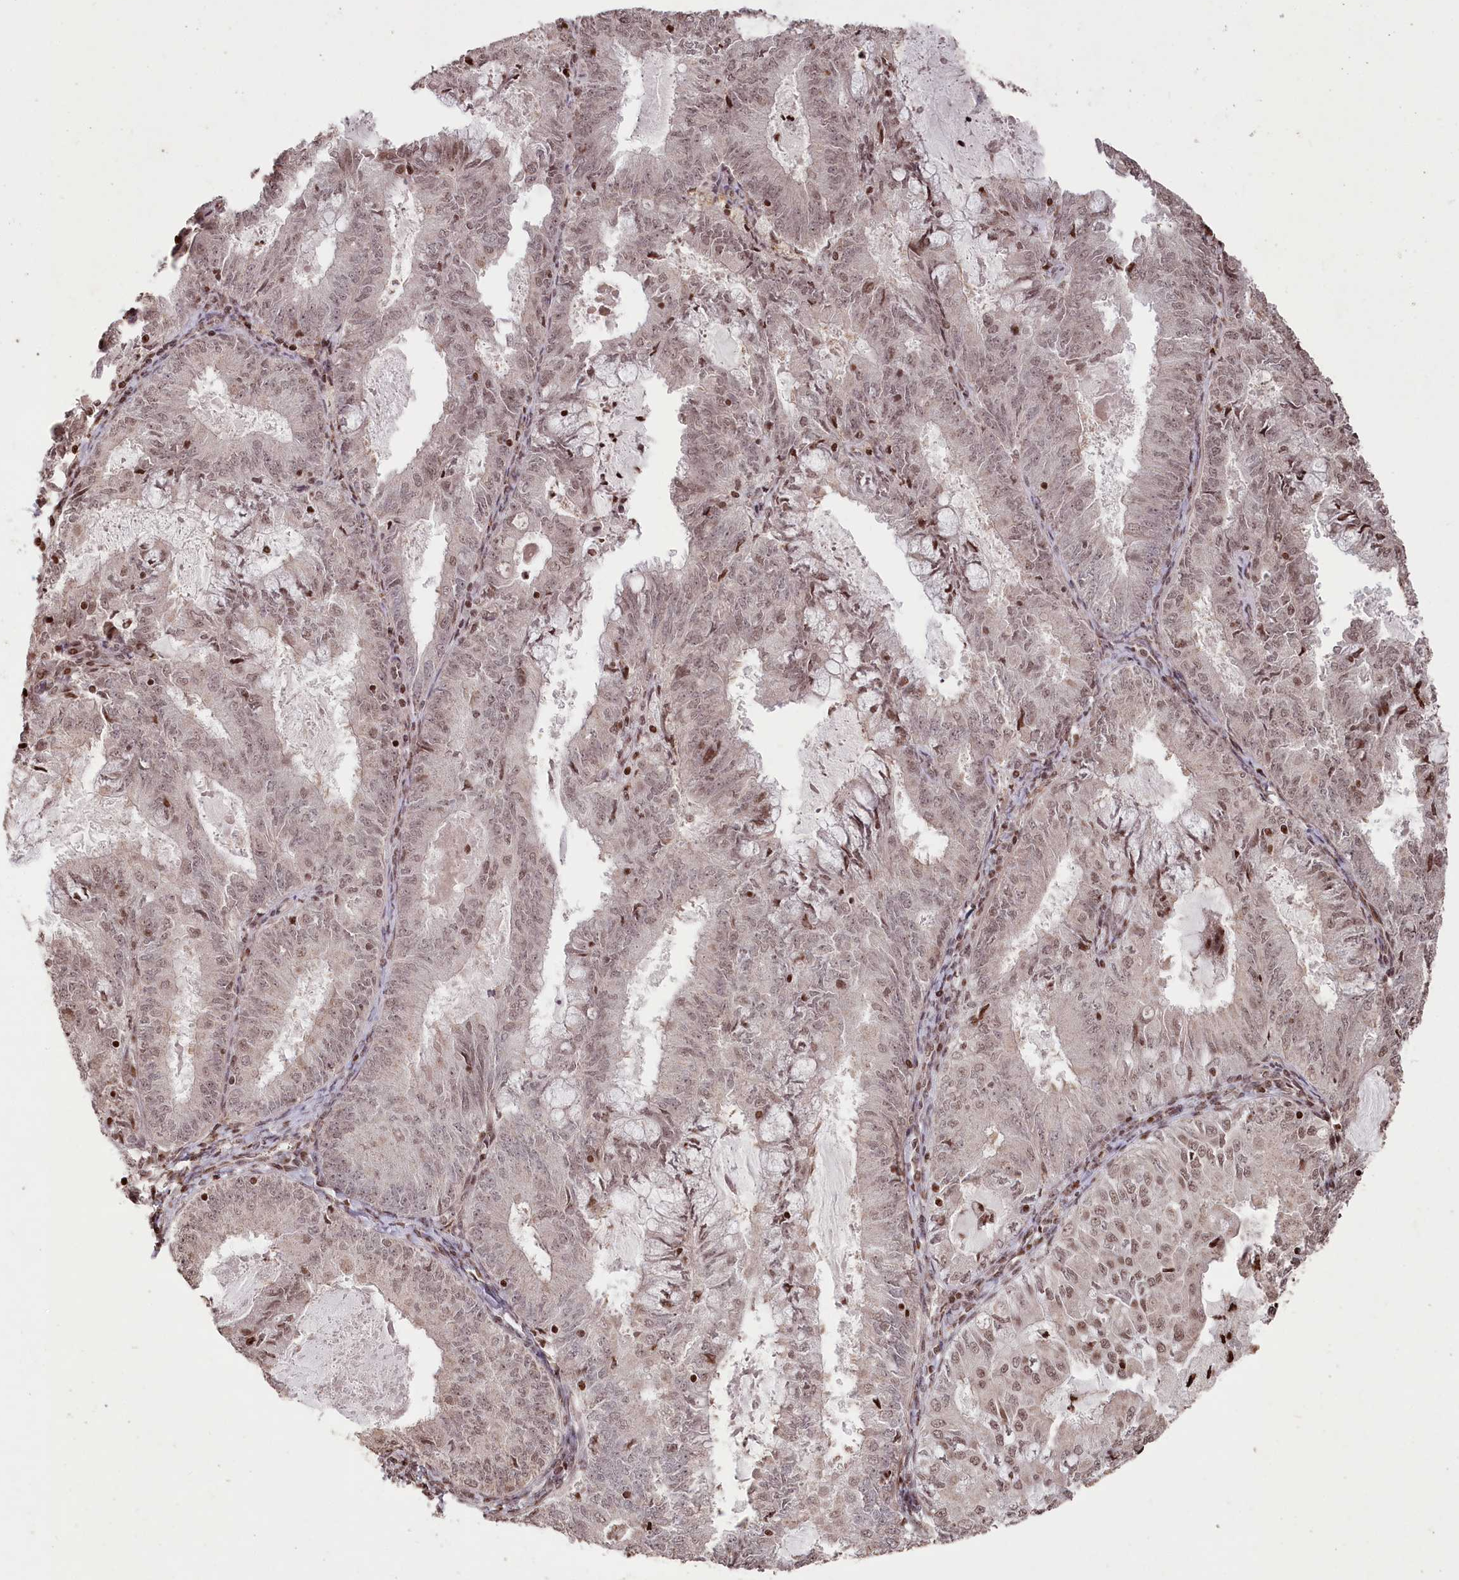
{"staining": {"intensity": "moderate", "quantity": "25%-75%", "location": "nuclear"}, "tissue": "endometrial cancer", "cell_type": "Tumor cells", "image_type": "cancer", "snomed": [{"axis": "morphology", "description": "Adenocarcinoma, NOS"}, {"axis": "topography", "description": "Endometrium"}], "caption": "The photomicrograph displays immunohistochemical staining of adenocarcinoma (endometrial). There is moderate nuclear staining is present in about 25%-75% of tumor cells.", "gene": "CCSER2", "patient": {"sex": "female", "age": 57}}